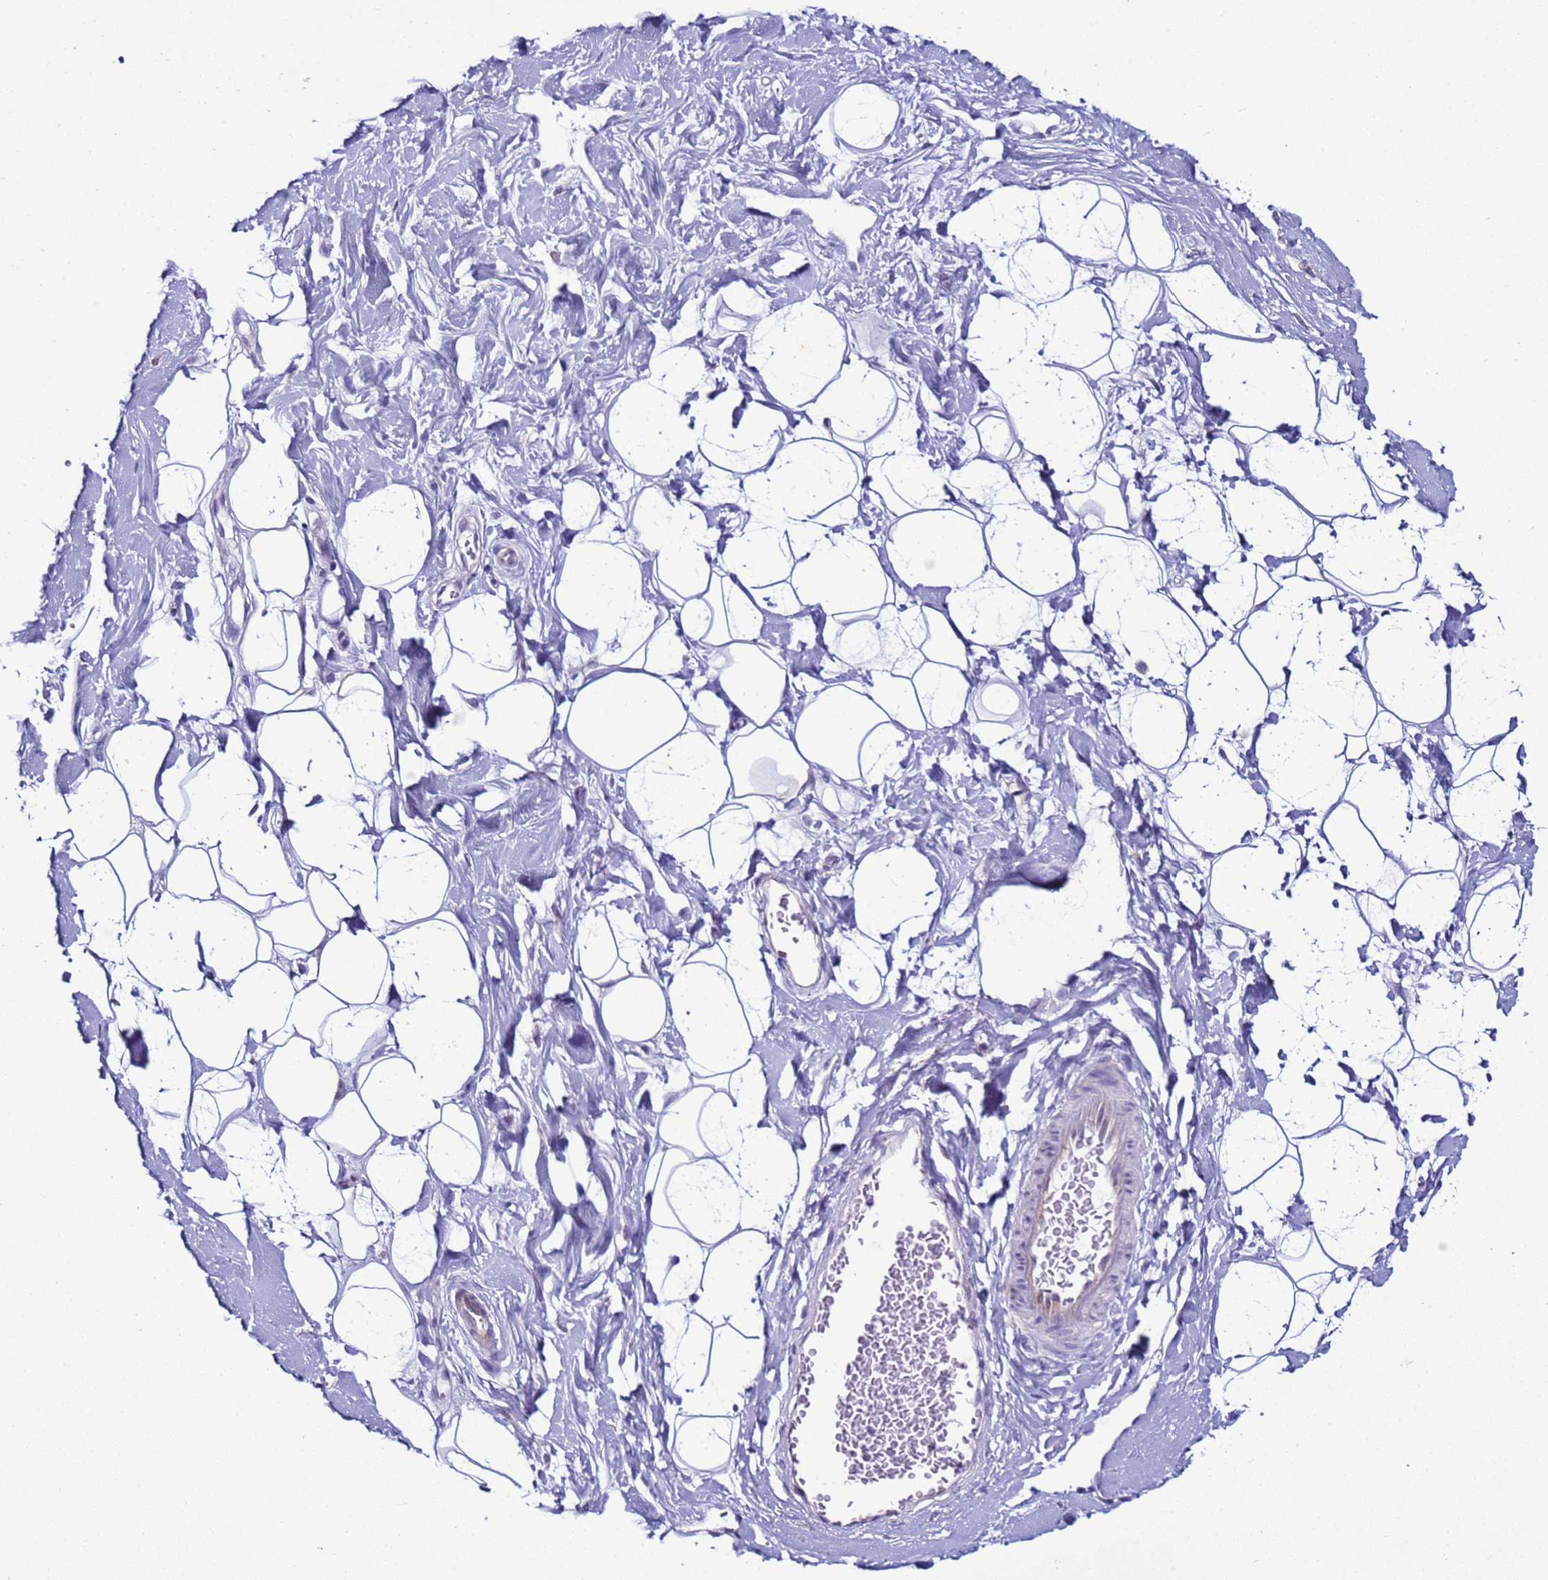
{"staining": {"intensity": "negative", "quantity": "none", "location": "none"}, "tissue": "adipose tissue", "cell_type": "Adipocytes", "image_type": "normal", "snomed": [{"axis": "morphology", "description": "Normal tissue, NOS"}, {"axis": "topography", "description": "Breast"}], "caption": "The IHC micrograph has no significant expression in adipocytes of adipose tissue. Nuclei are stained in blue.", "gene": "LRRC10B", "patient": {"sex": "female", "age": 26}}